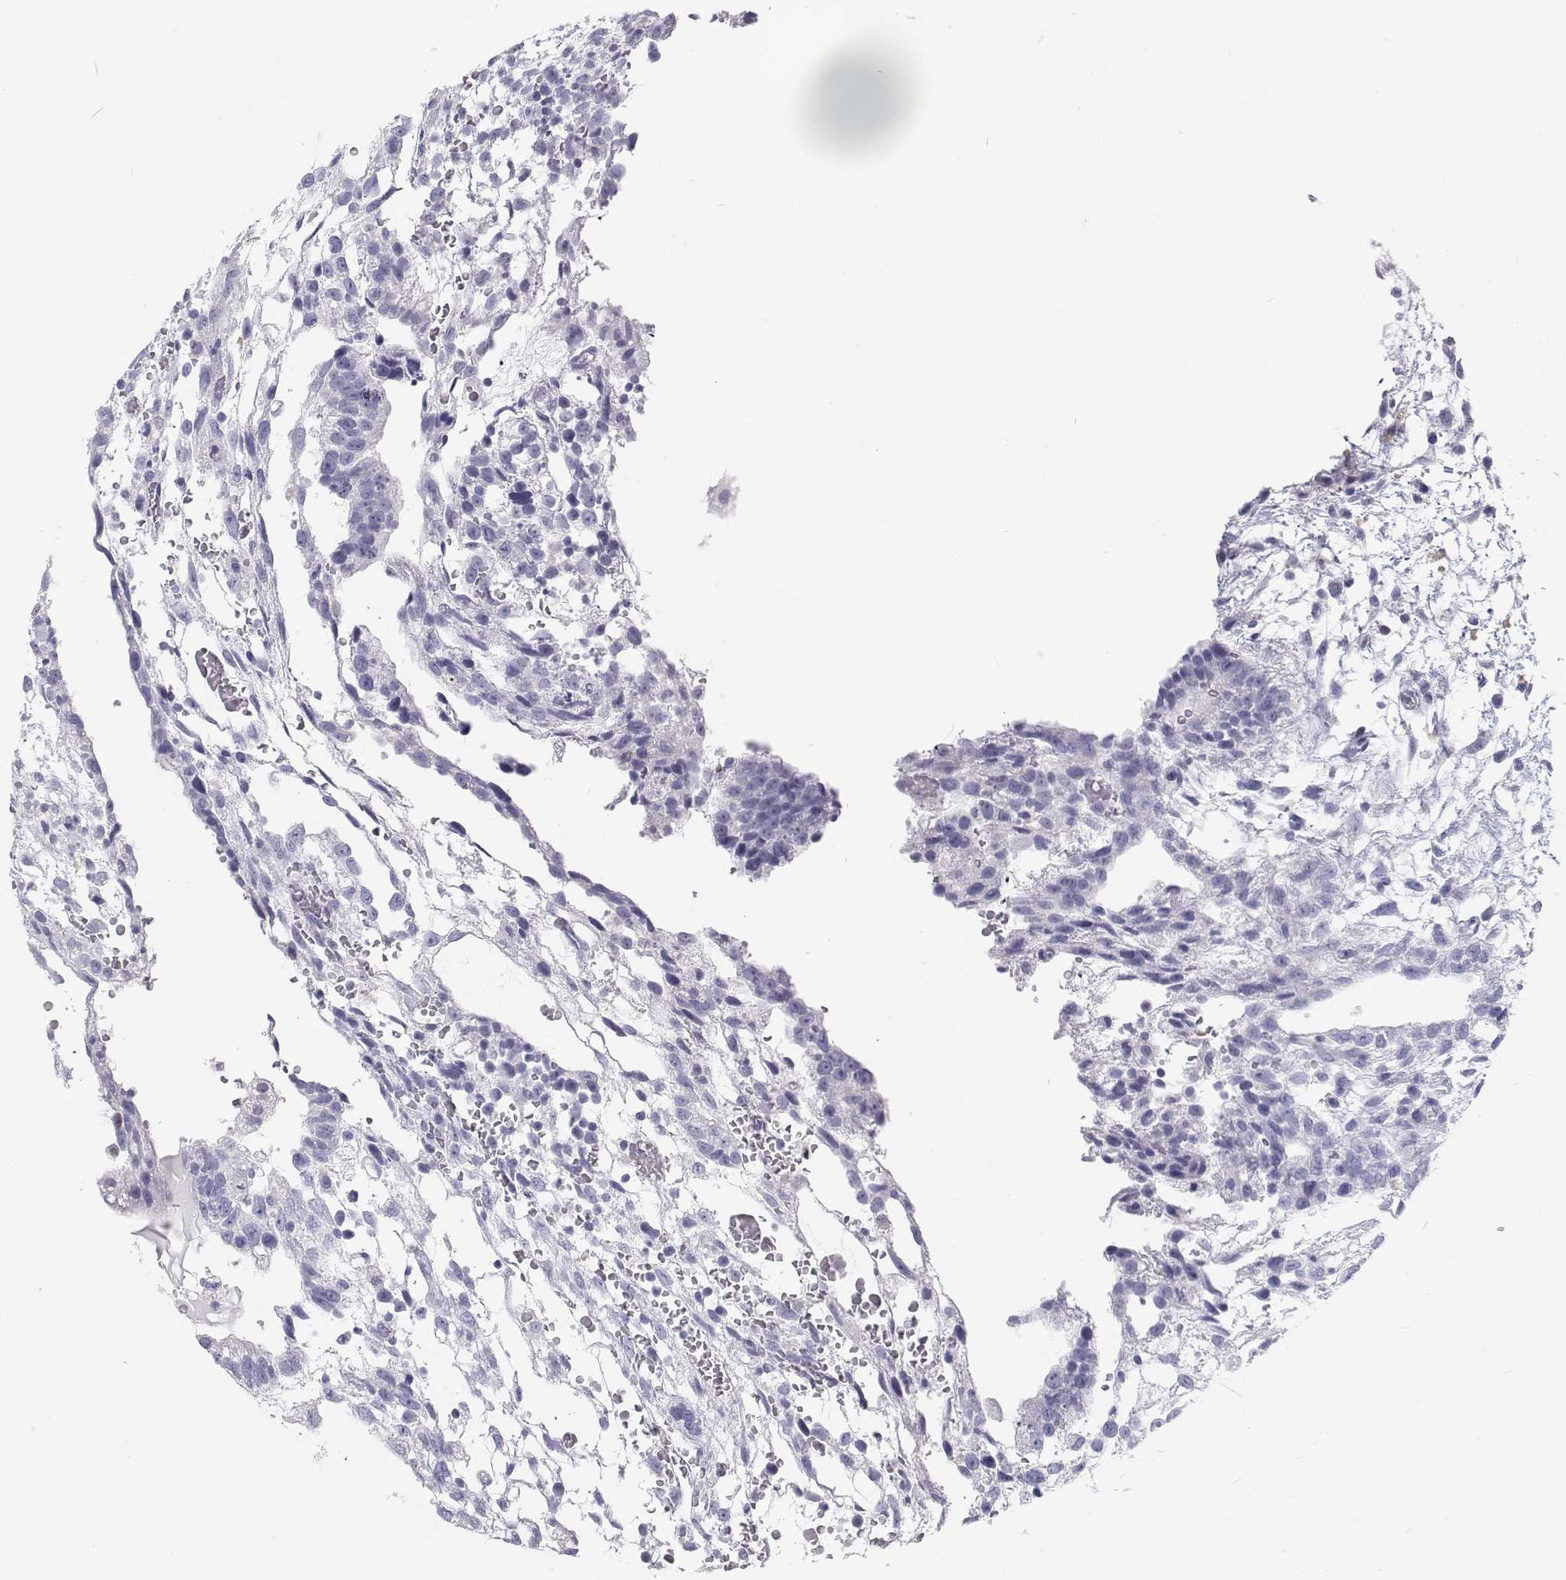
{"staining": {"intensity": "negative", "quantity": "none", "location": "none"}, "tissue": "testis cancer", "cell_type": "Tumor cells", "image_type": "cancer", "snomed": [{"axis": "morphology", "description": "Normal tissue, NOS"}, {"axis": "morphology", "description": "Carcinoma, Embryonal, NOS"}, {"axis": "topography", "description": "Testis"}], "caption": "A high-resolution photomicrograph shows immunohistochemistry staining of embryonal carcinoma (testis), which reveals no significant staining in tumor cells.", "gene": "TTN", "patient": {"sex": "male", "age": 32}}